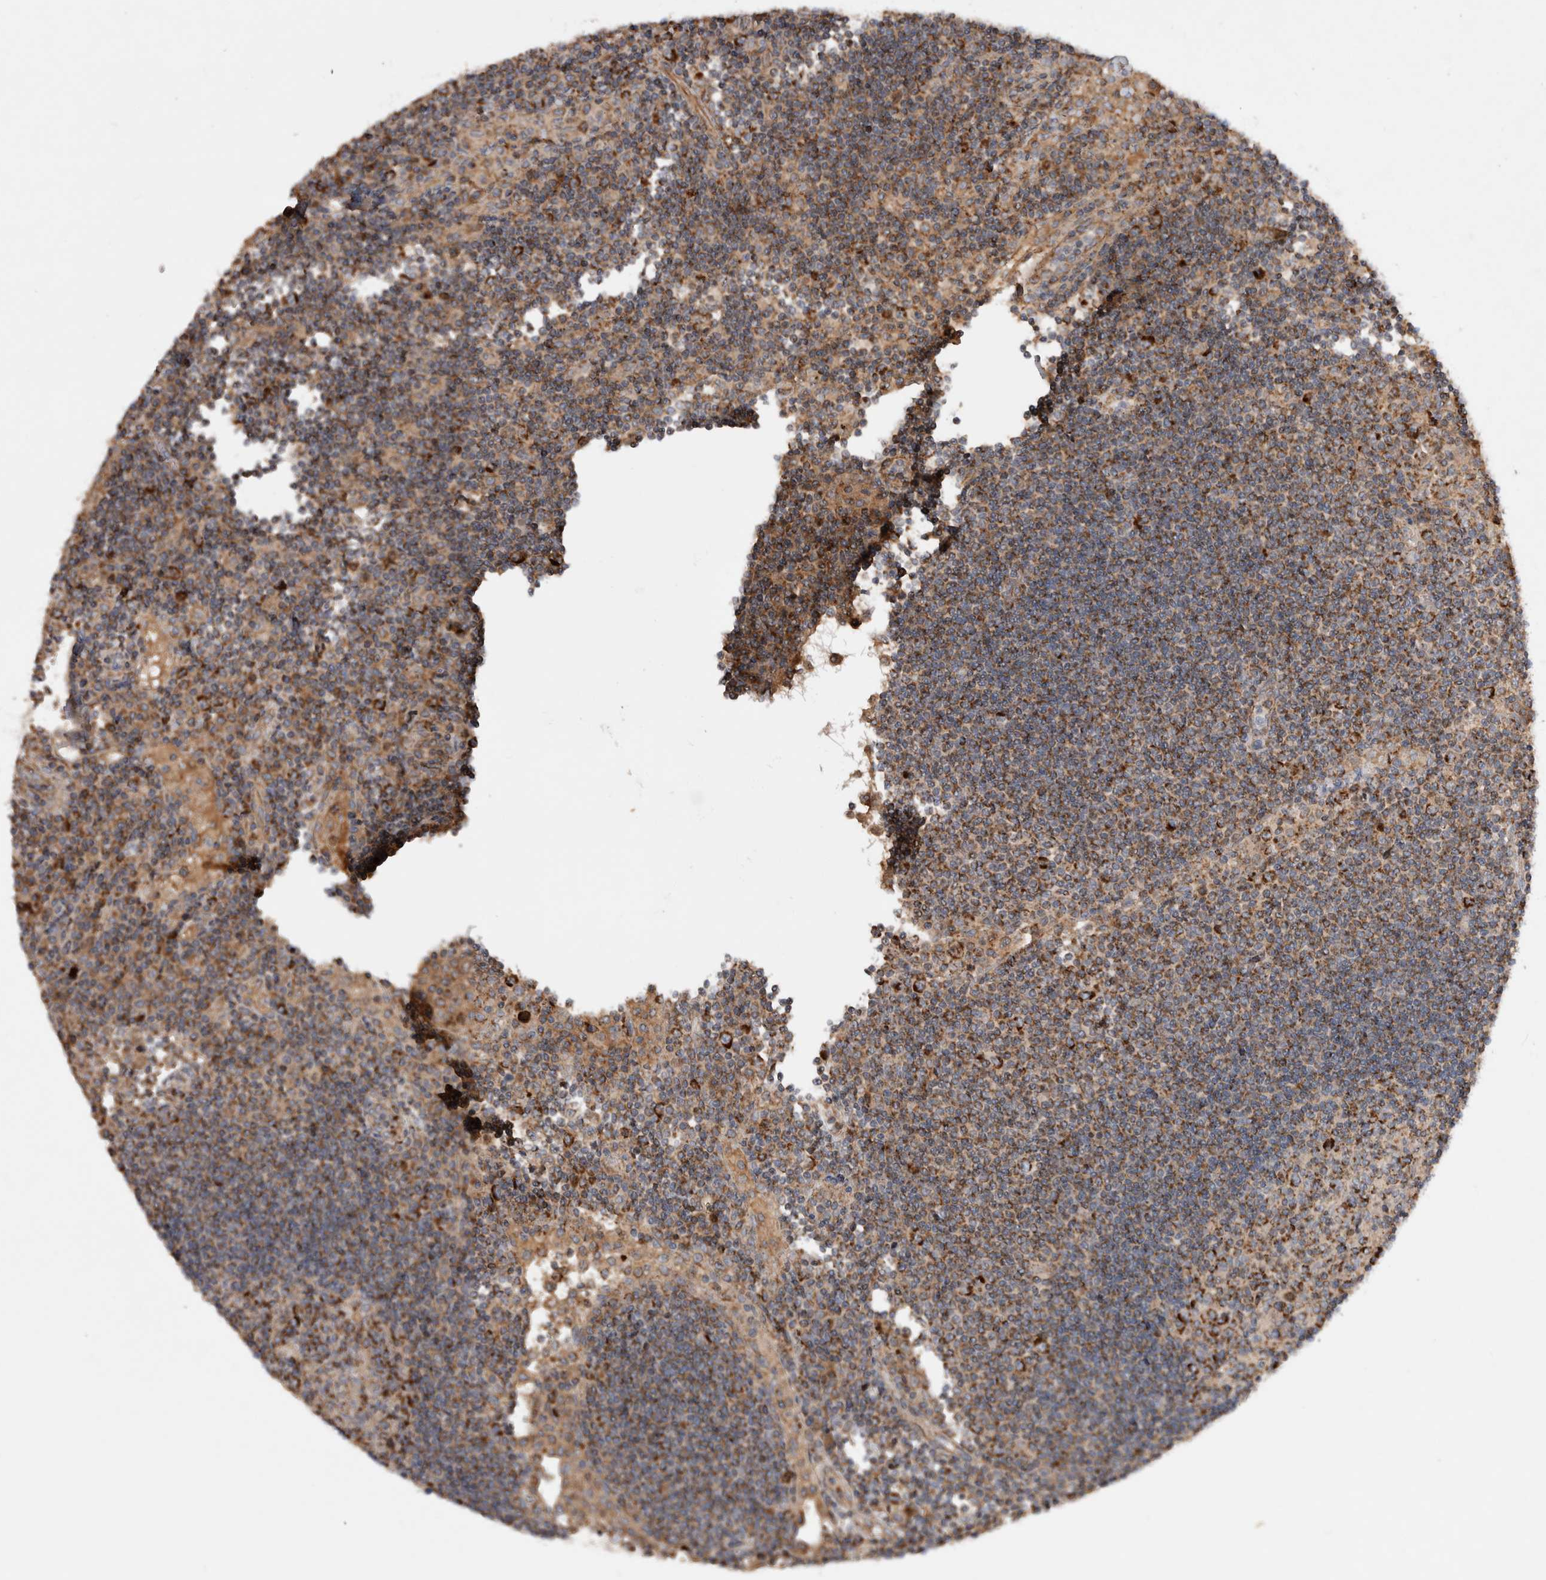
{"staining": {"intensity": "strong", "quantity": ">75%", "location": "cytoplasmic/membranous"}, "tissue": "lymph node", "cell_type": "Germinal center cells", "image_type": "normal", "snomed": [{"axis": "morphology", "description": "Normal tissue, NOS"}, {"axis": "topography", "description": "Lymph node"}], "caption": "A brown stain highlights strong cytoplasmic/membranous expression of a protein in germinal center cells of unremarkable human lymph node.", "gene": "MRPS28", "patient": {"sex": "female", "age": 53}}